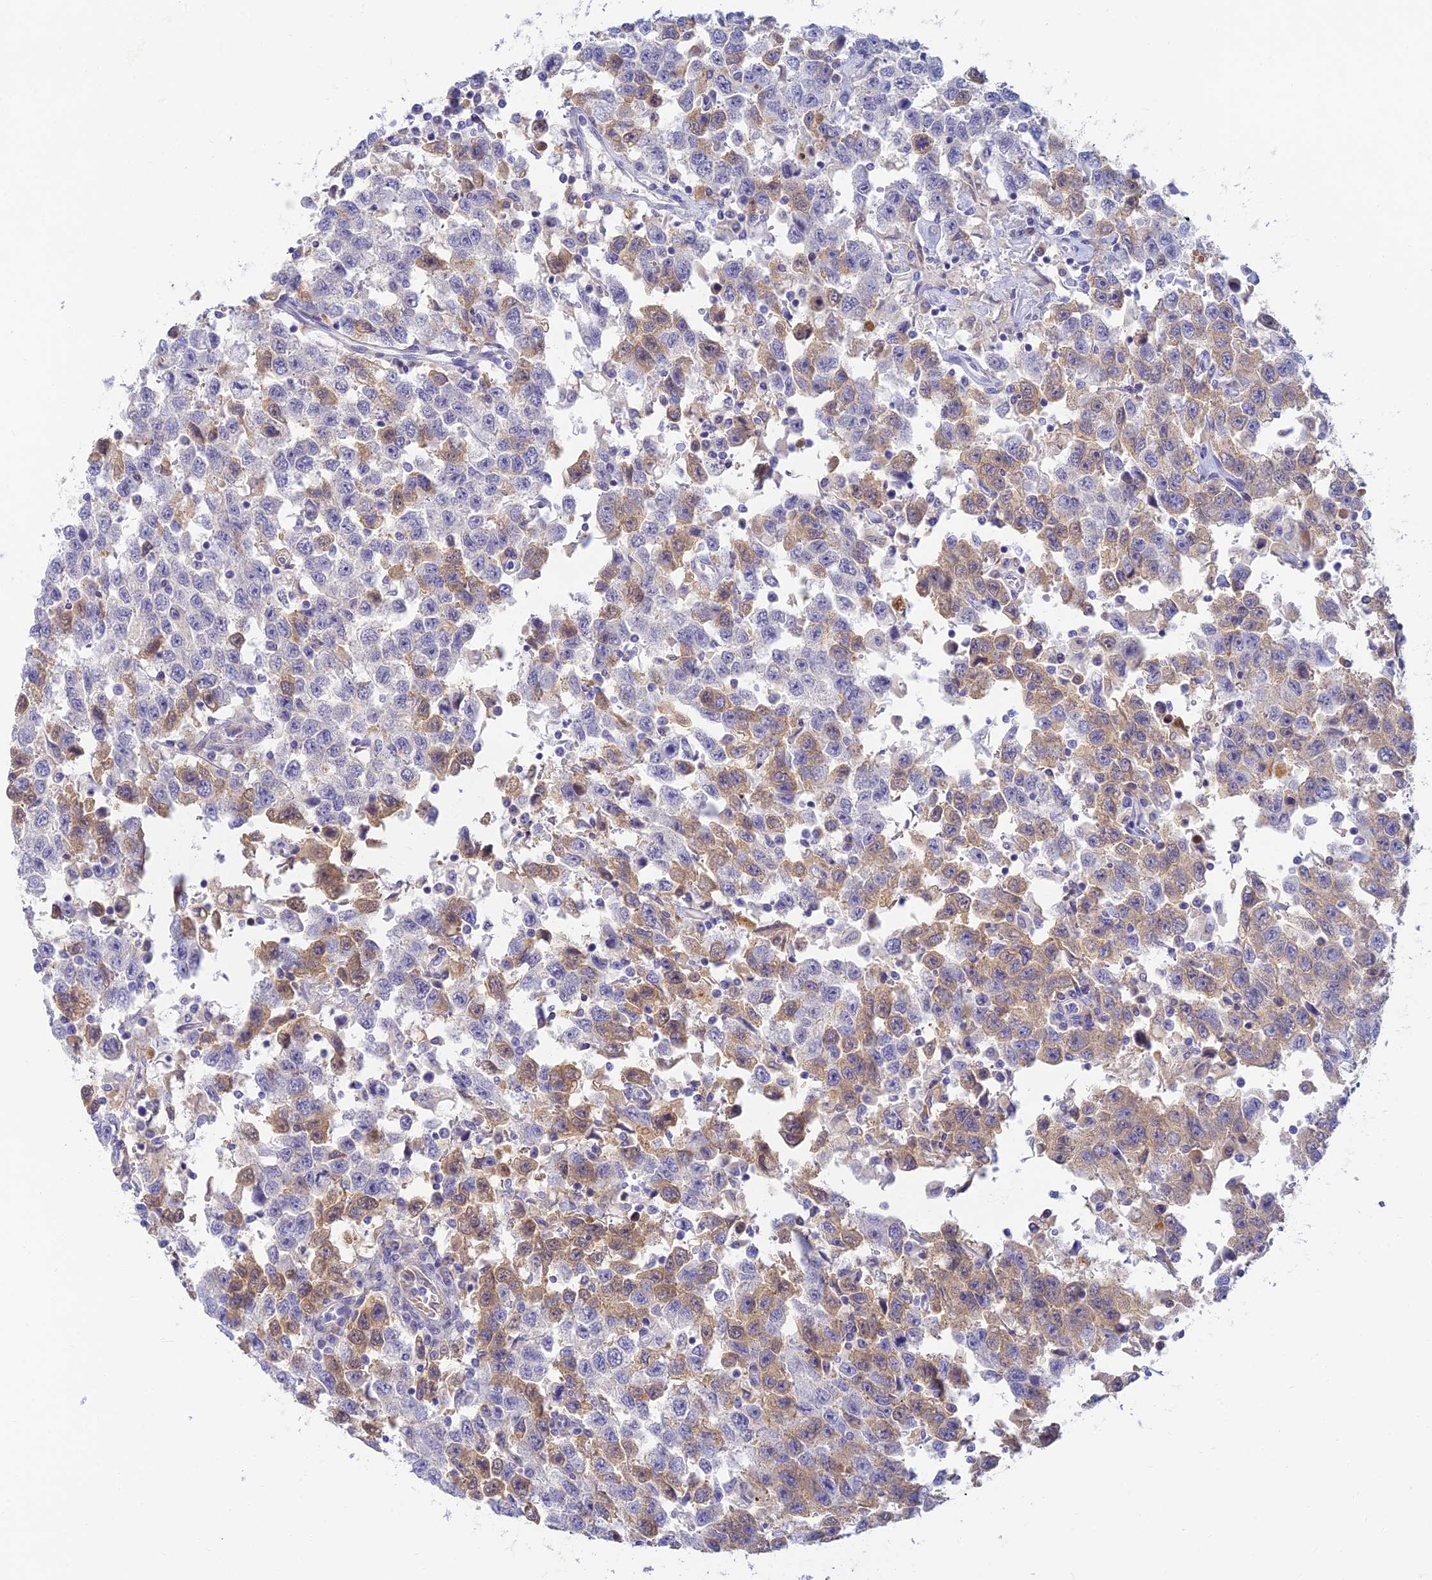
{"staining": {"intensity": "weak", "quantity": "<25%", "location": "cytoplasmic/membranous"}, "tissue": "testis cancer", "cell_type": "Tumor cells", "image_type": "cancer", "snomed": [{"axis": "morphology", "description": "Seminoma, NOS"}, {"axis": "topography", "description": "Testis"}], "caption": "The photomicrograph shows no staining of tumor cells in testis cancer. (DAB (3,3'-diaminobenzidine) immunohistochemistry, high magnification).", "gene": "INTS13", "patient": {"sex": "male", "age": 41}}